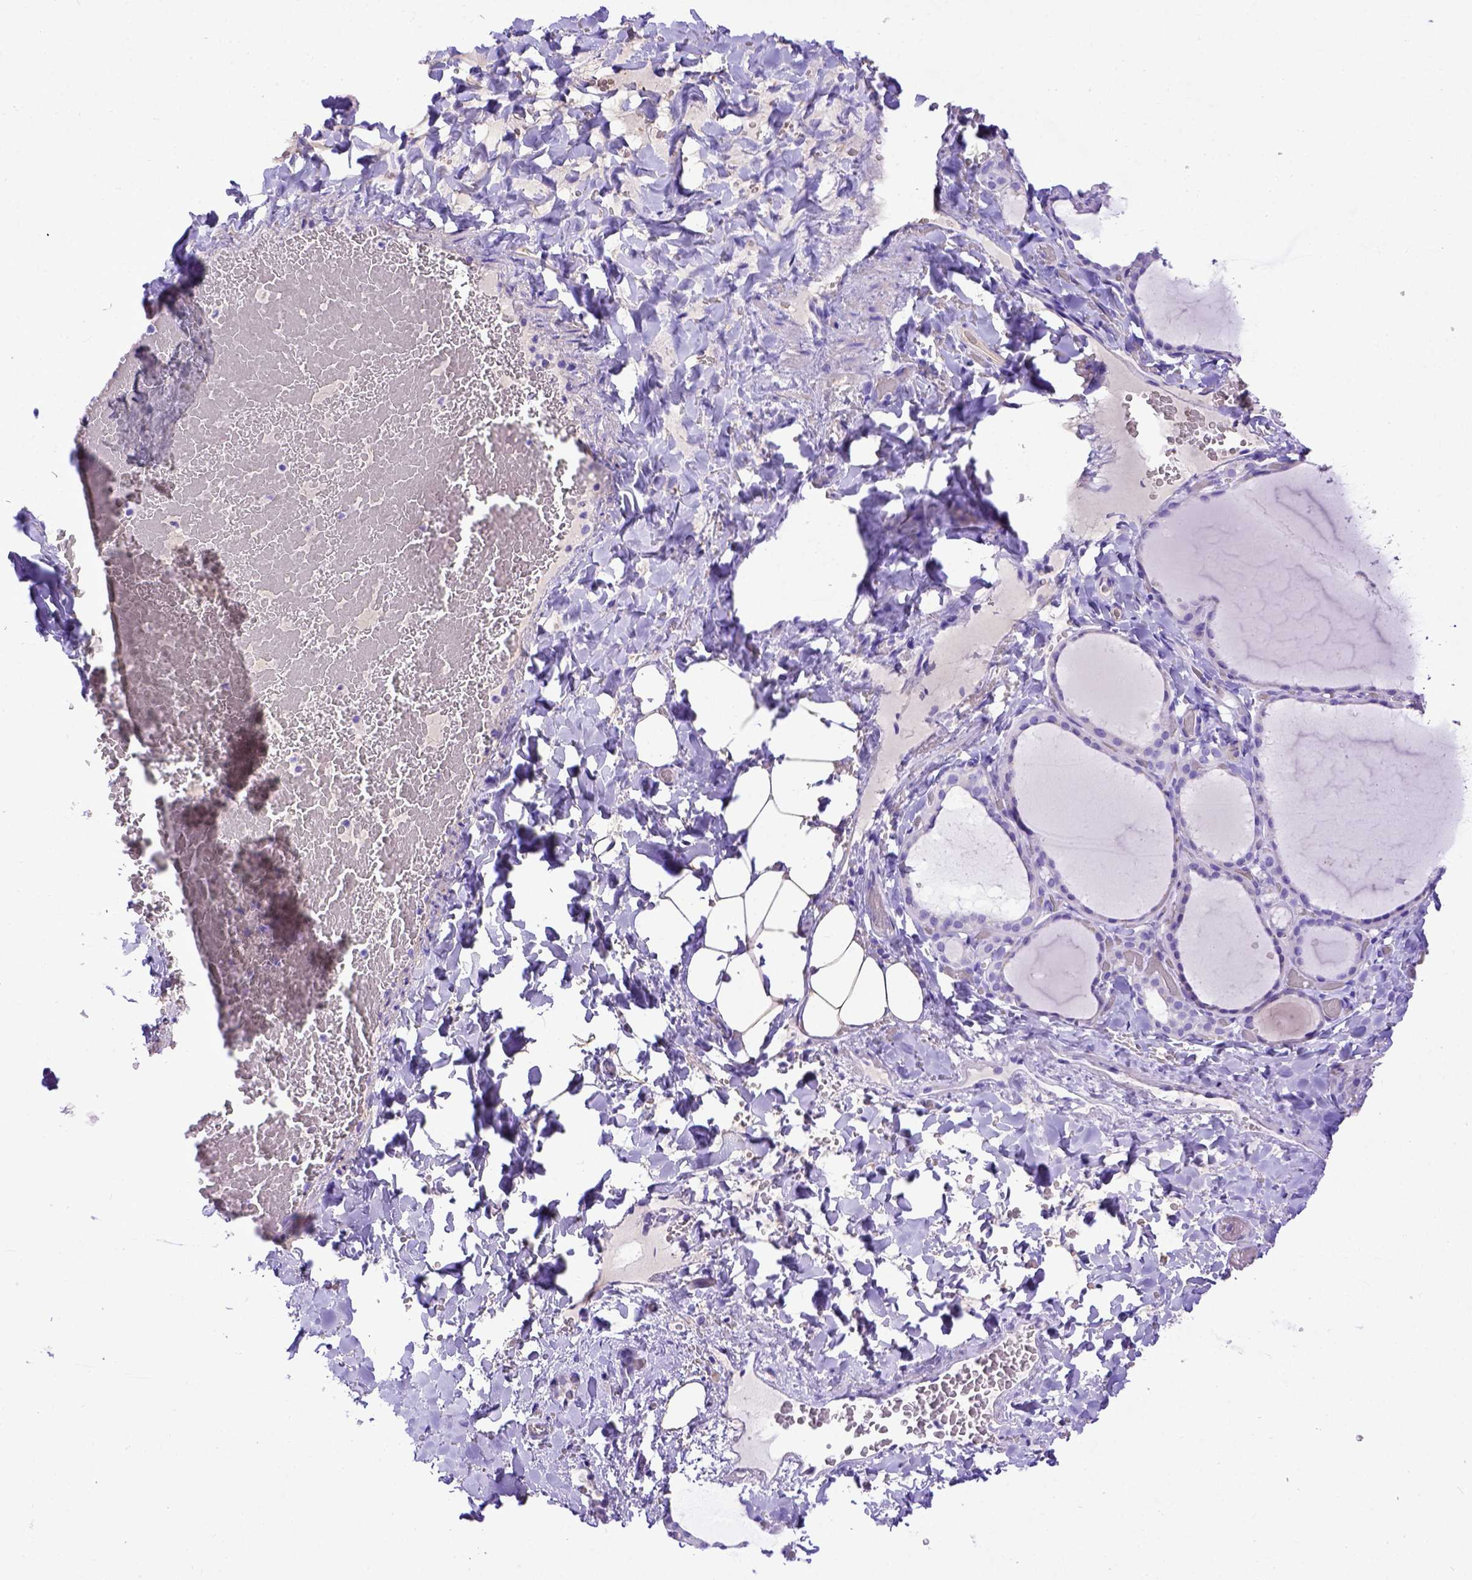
{"staining": {"intensity": "negative", "quantity": "none", "location": "none"}, "tissue": "thyroid gland", "cell_type": "Glandular cells", "image_type": "normal", "snomed": [{"axis": "morphology", "description": "Normal tissue, NOS"}, {"axis": "topography", "description": "Thyroid gland"}], "caption": "Glandular cells are negative for protein expression in unremarkable human thyroid gland. (DAB IHC visualized using brightfield microscopy, high magnification).", "gene": "LRRC18", "patient": {"sex": "female", "age": 22}}